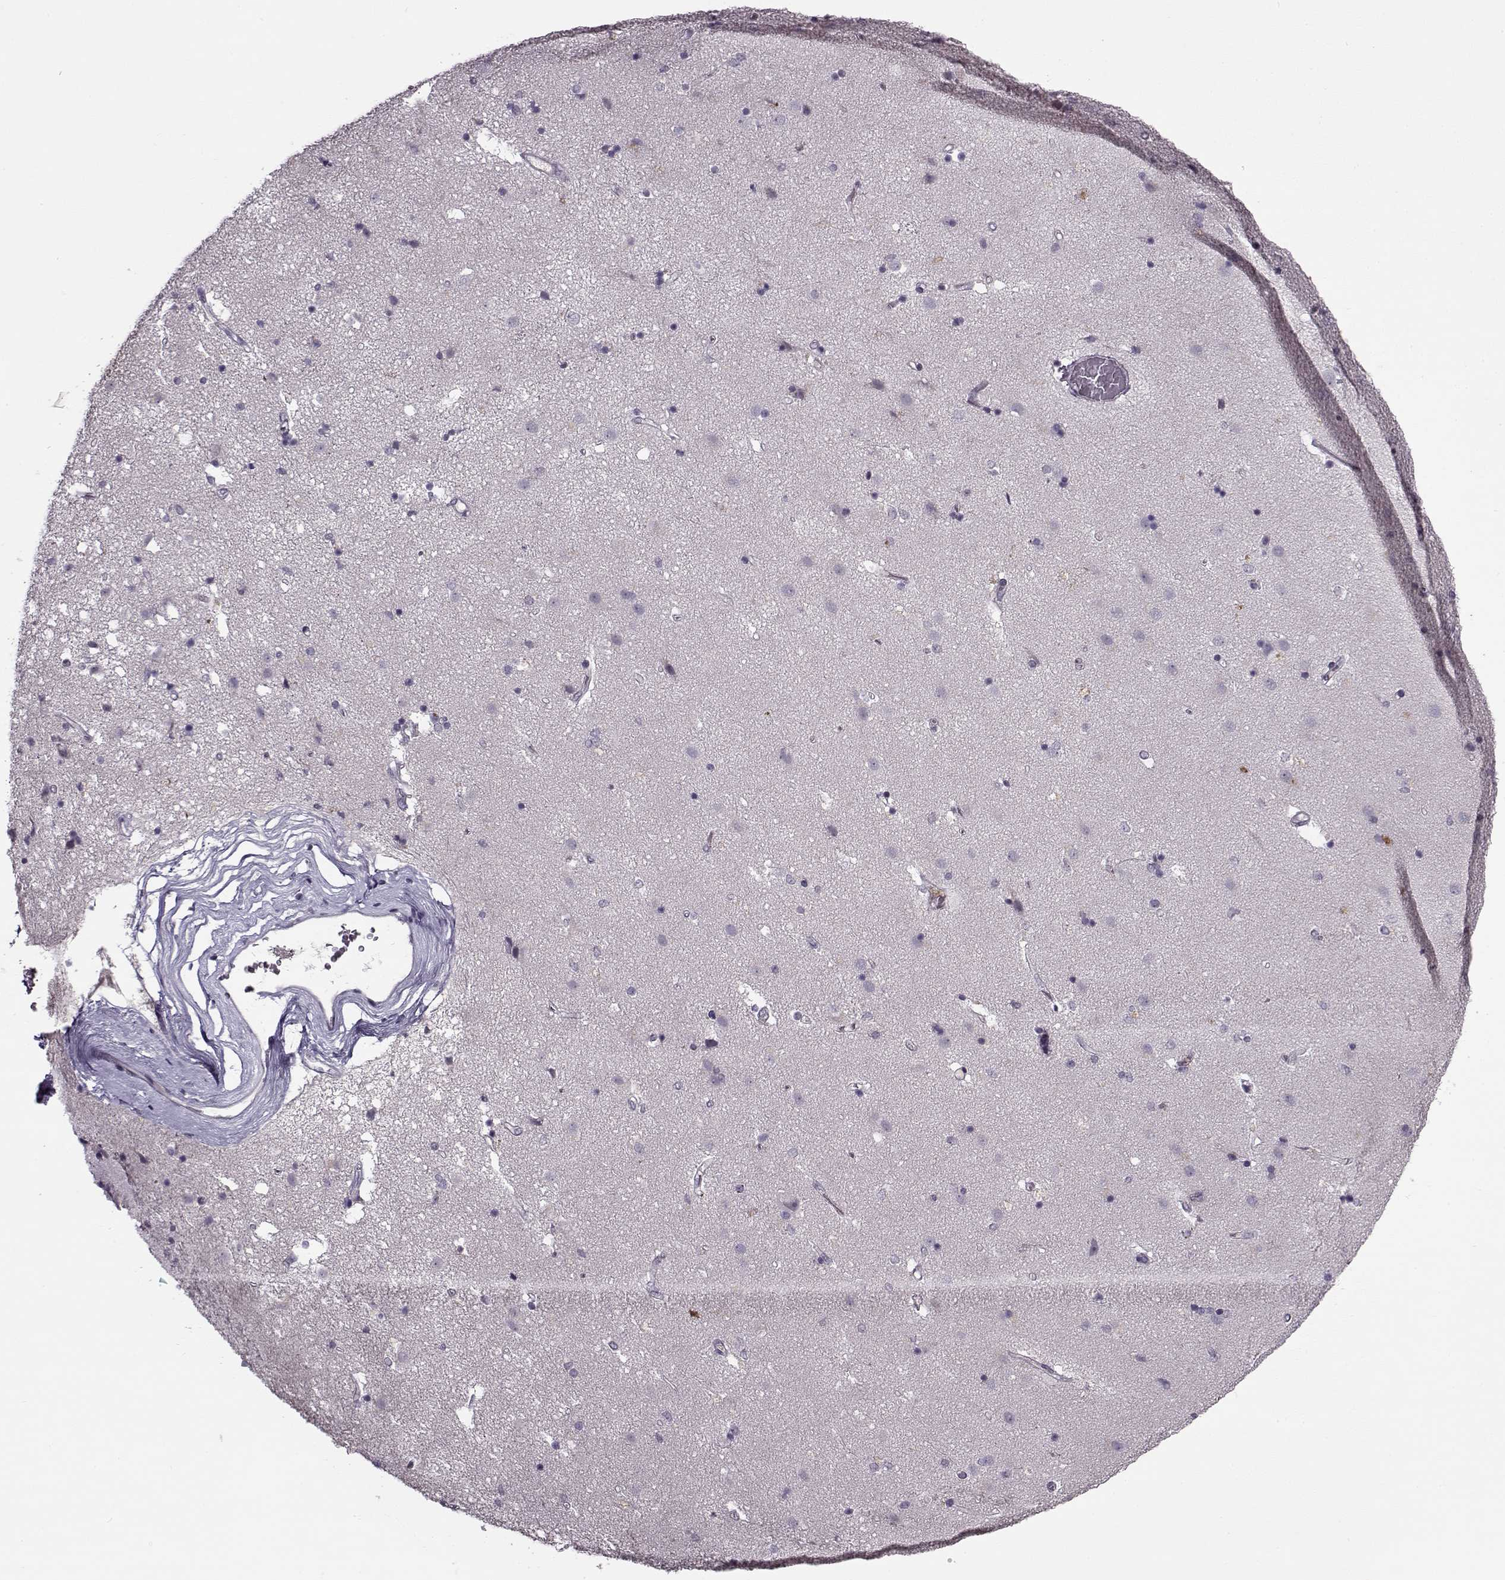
{"staining": {"intensity": "negative", "quantity": "none", "location": "none"}, "tissue": "caudate", "cell_type": "Glial cells", "image_type": "normal", "snomed": [{"axis": "morphology", "description": "Normal tissue, NOS"}, {"axis": "topography", "description": "Lateral ventricle wall"}], "caption": "Immunohistochemical staining of unremarkable human caudate reveals no significant positivity in glial cells.", "gene": "KRT9", "patient": {"sex": "female", "age": 71}}